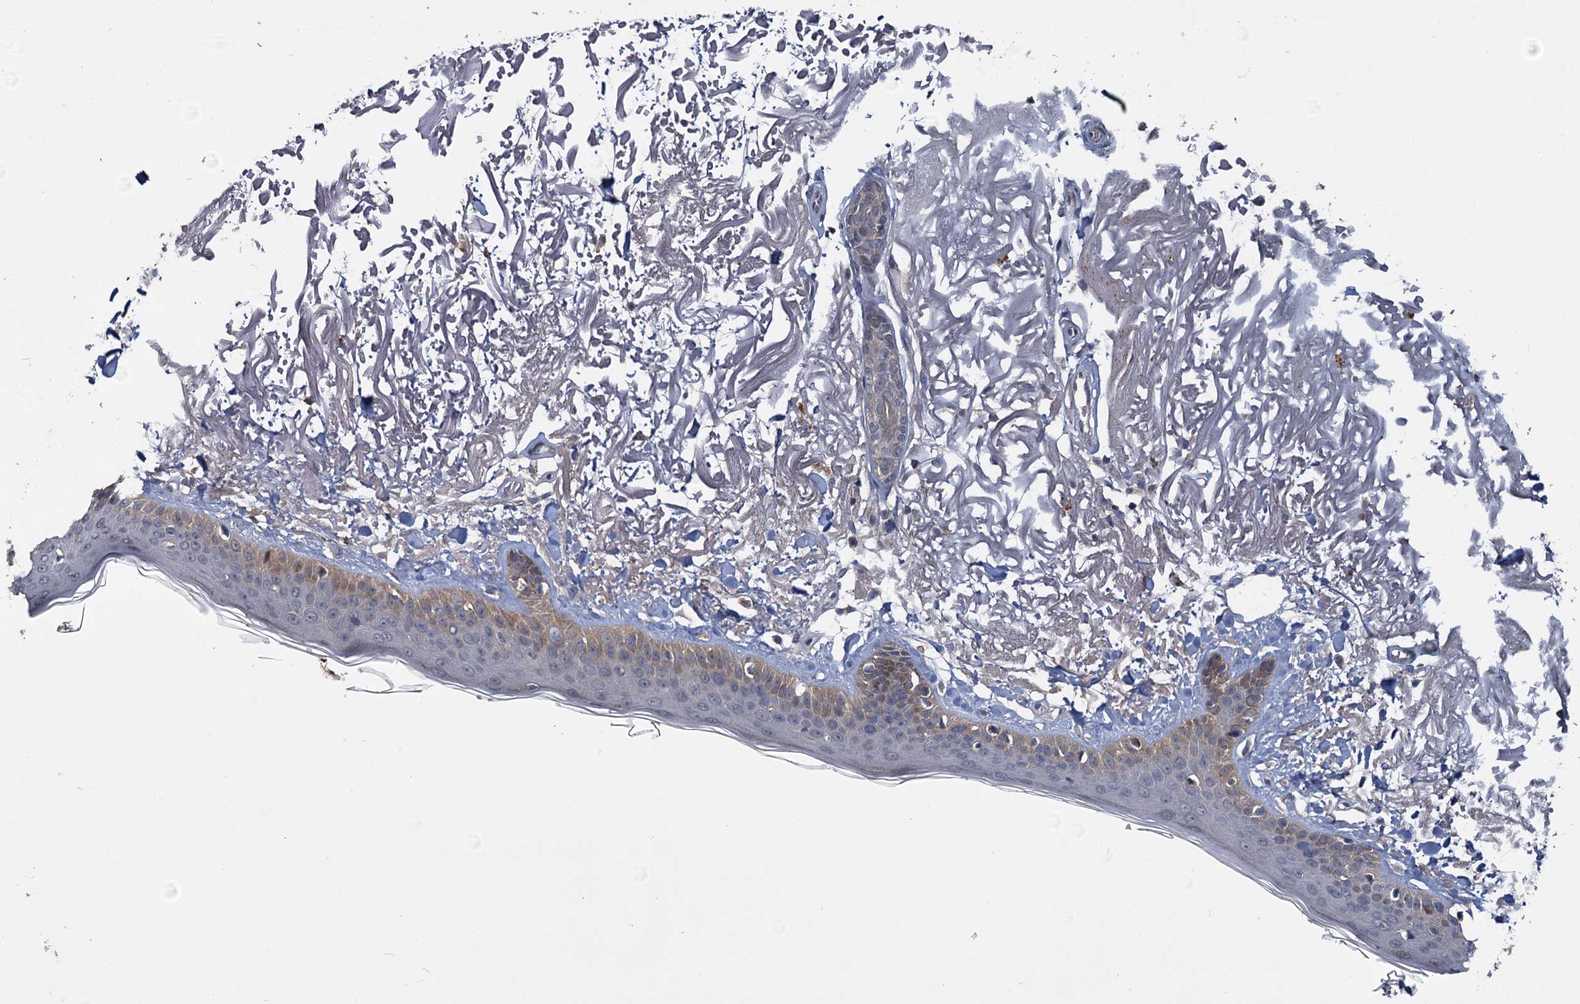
{"staining": {"intensity": "negative", "quantity": "none", "location": "none"}, "tissue": "skin", "cell_type": "Fibroblasts", "image_type": "normal", "snomed": [{"axis": "morphology", "description": "Normal tissue, NOS"}, {"axis": "topography", "description": "Skin"}, {"axis": "topography", "description": "Skeletal muscle"}], "caption": "Photomicrograph shows no significant protein expression in fibroblasts of unremarkable skin. The staining is performed using DAB (3,3'-diaminobenzidine) brown chromogen with nuclei counter-stained in using hematoxylin.", "gene": "TMEM39A", "patient": {"sex": "male", "age": 83}}